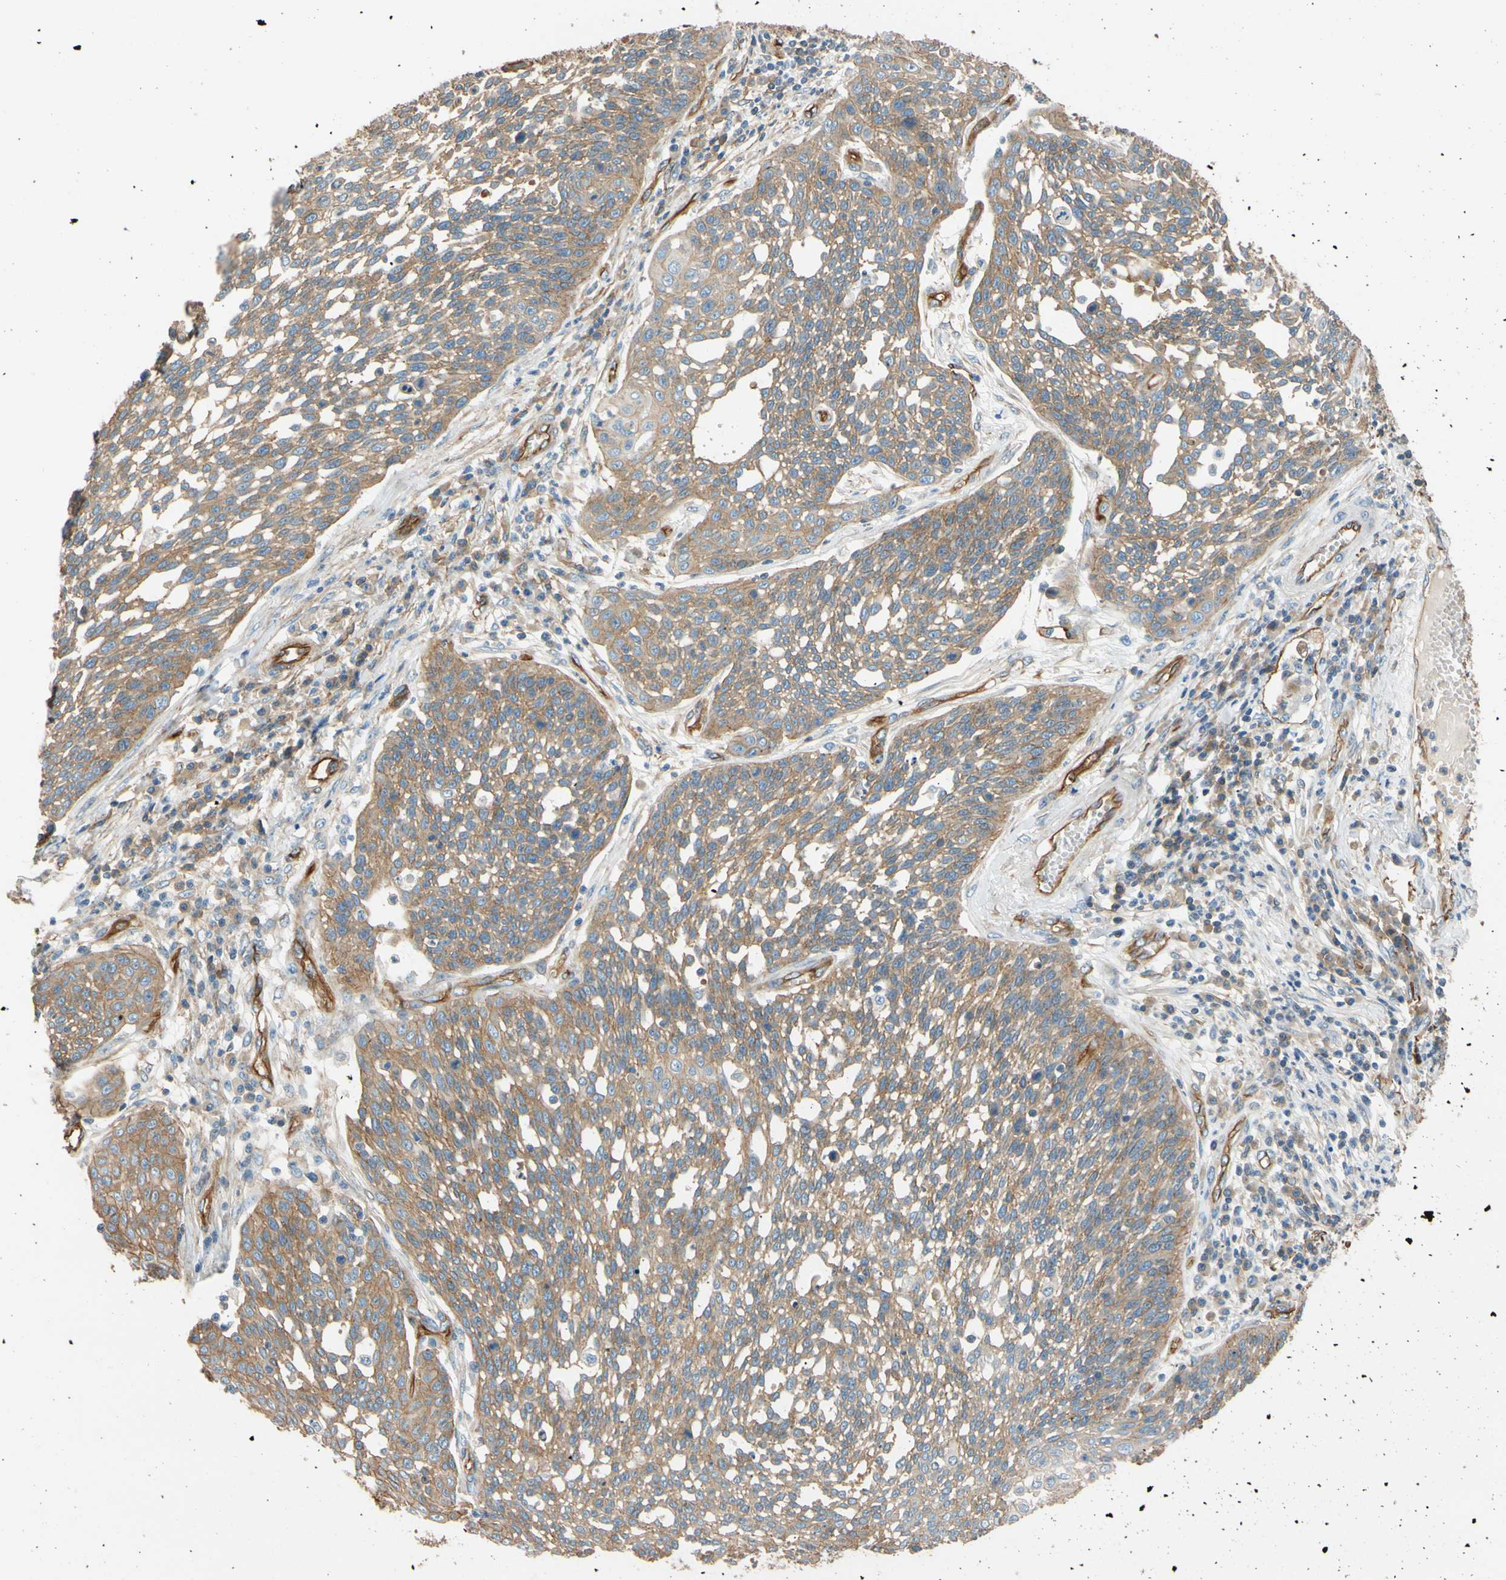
{"staining": {"intensity": "moderate", "quantity": ">75%", "location": "cytoplasmic/membranous"}, "tissue": "cervical cancer", "cell_type": "Tumor cells", "image_type": "cancer", "snomed": [{"axis": "morphology", "description": "Squamous cell carcinoma, NOS"}, {"axis": "topography", "description": "Cervix"}], "caption": "Immunohistochemistry (IHC) photomicrograph of cervical squamous cell carcinoma stained for a protein (brown), which reveals medium levels of moderate cytoplasmic/membranous positivity in approximately >75% of tumor cells.", "gene": "SPTAN1", "patient": {"sex": "female", "age": 34}}